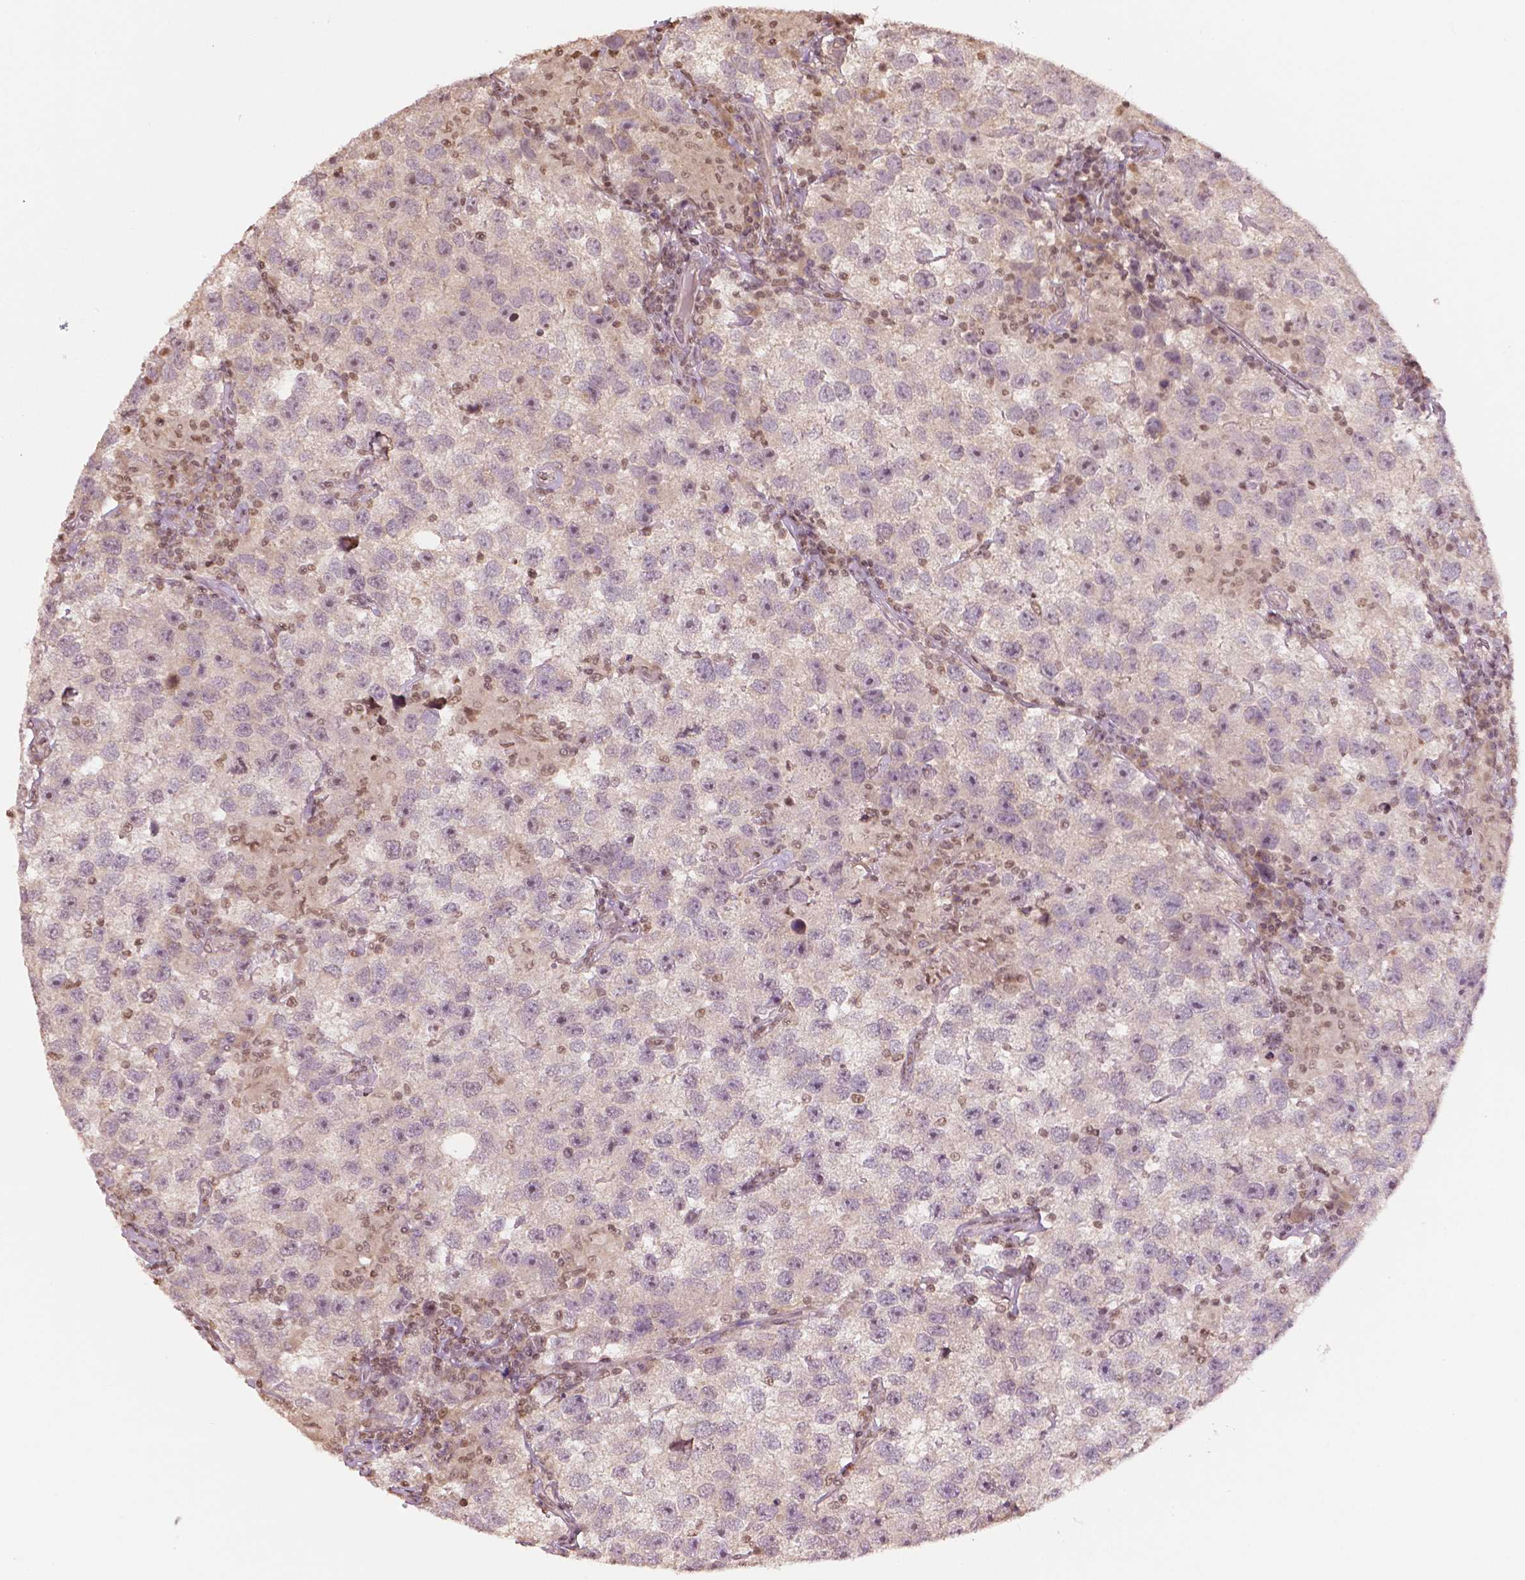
{"staining": {"intensity": "moderate", "quantity": "<25%", "location": "nuclear"}, "tissue": "testis cancer", "cell_type": "Tumor cells", "image_type": "cancer", "snomed": [{"axis": "morphology", "description": "Seminoma, NOS"}, {"axis": "topography", "description": "Testis"}], "caption": "Immunohistochemical staining of human testis cancer (seminoma) shows moderate nuclear protein positivity in approximately <25% of tumor cells.", "gene": "DEK", "patient": {"sex": "male", "age": 26}}